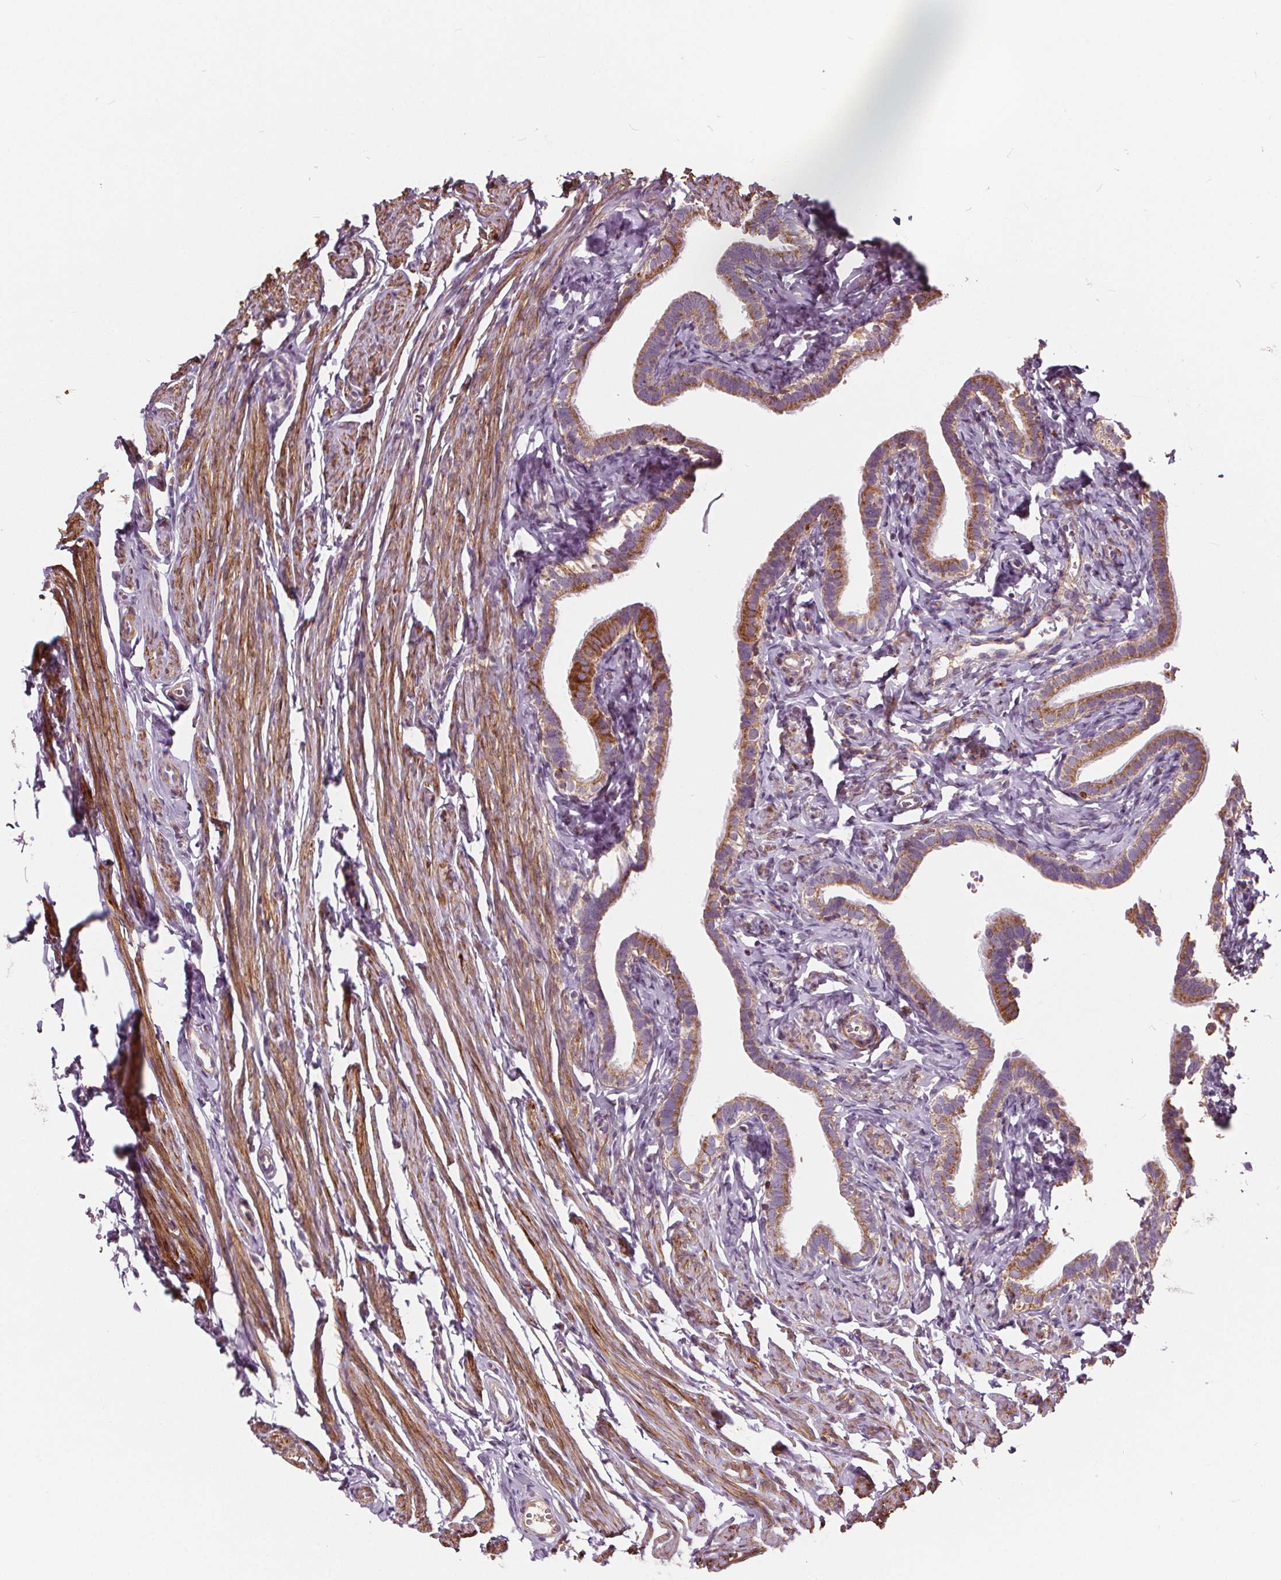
{"staining": {"intensity": "moderate", "quantity": "25%-75%", "location": "cytoplasmic/membranous"}, "tissue": "fallopian tube", "cell_type": "Glandular cells", "image_type": "normal", "snomed": [{"axis": "morphology", "description": "Normal tissue, NOS"}, {"axis": "topography", "description": "Fallopian tube"}], "caption": "IHC staining of unremarkable fallopian tube, which shows medium levels of moderate cytoplasmic/membranous expression in approximately 25%-75% of glandular cells indicating moderate cytoplasmic/membranous protein expression. The staining was performed using DAB (3,3'-diaminobenzidine) (brown) for protein detection and nuclei were counterstained in hematoxylin (blue).", "gene": "ORAI2", "patient": {"sex": "female", "age": 41}}